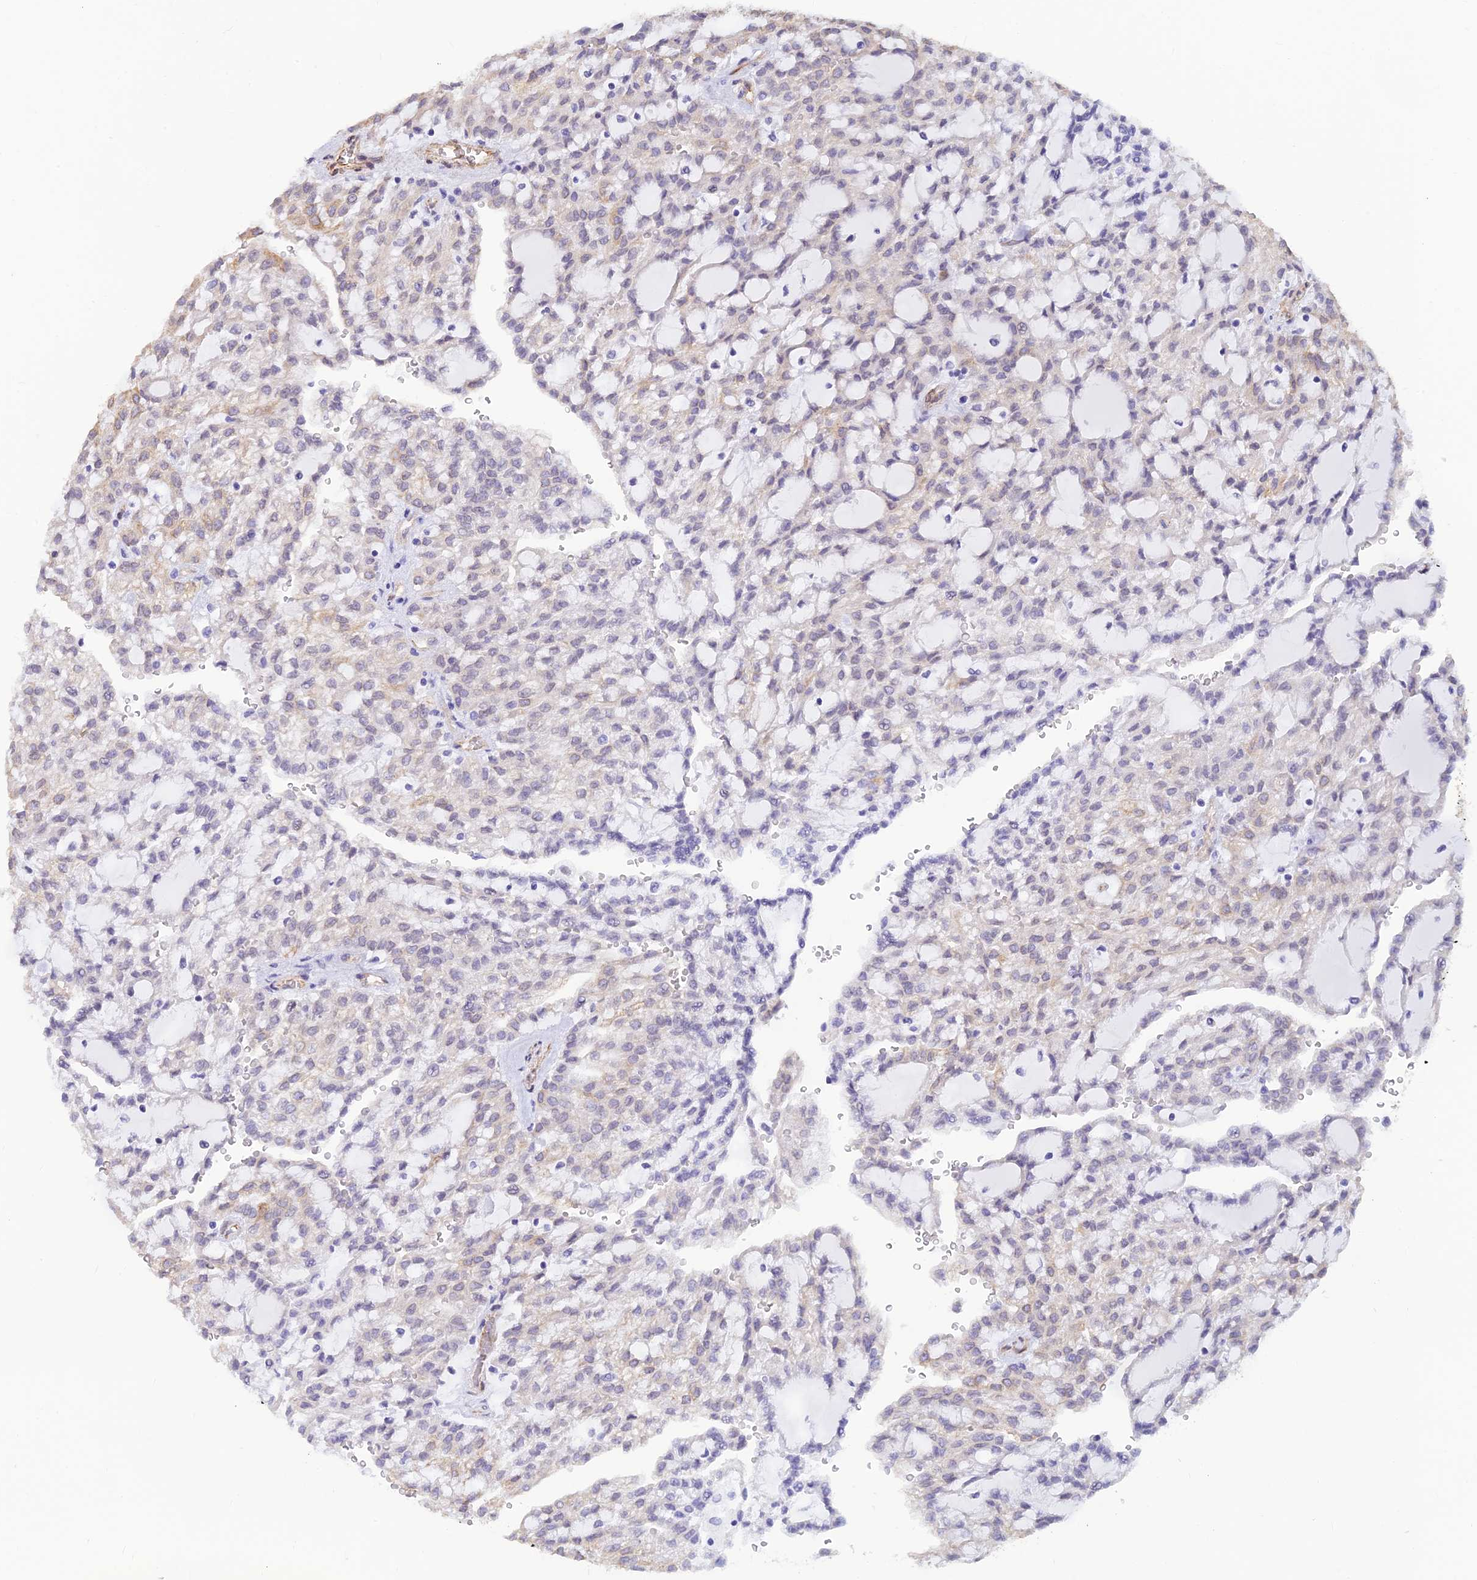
{"staining": {"intensity": "negative", "quantity": "none", "location": "none"}, "tissue": "renal cancer", "cell_type": "Tumor cells", "image_type": "cancer", "snomed": [{"axis": "morphology", "description": "Adenocarcinoma, NOS"}, {"axis": "topography", "description": "Kidney"}], "caption": "Immunohistochemical staining of human renal adenocarcinoma shows no significant staining in tumor cells.", "gene": "ALDH1L2", "patient": {"sex": "male", "age": 63}}